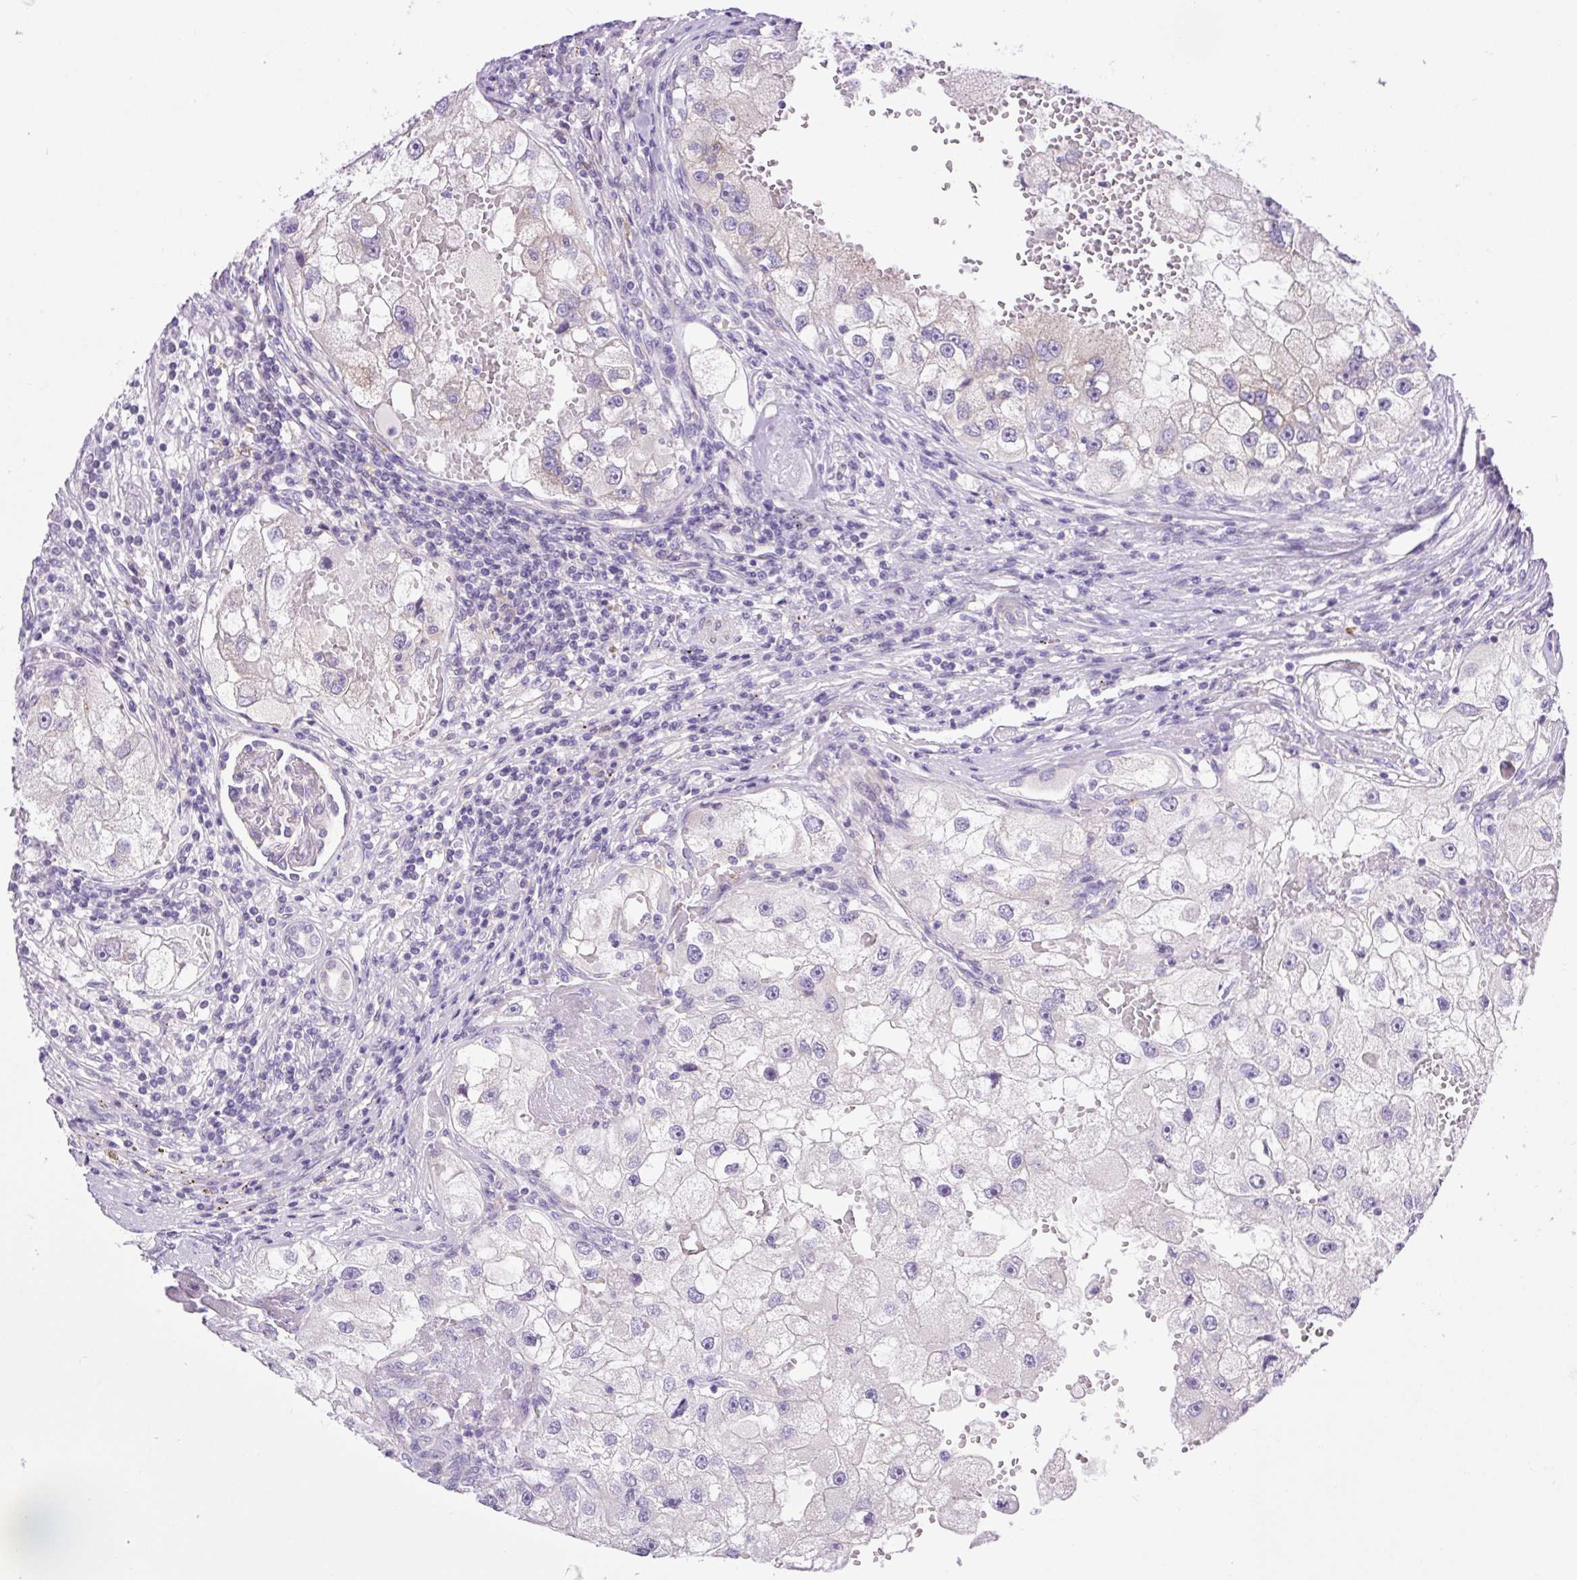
{"staining": {"intensity": "negative", "quantity": "none", "location": "none"}, "tissue": "renal cancer", "cell_type": "Tumor cells", "image_type": "cancer", "snomed": [{"axis": "morphology", "description": "Adenocarcinoma, NOS"}, {"axis": "topography", "description": "Kidney"}], "caption": "Renal cancer (adenocarcinoma) was stained to show a protein in brown. There is no significant staining in tumor cells. (DAB (3,3'-diaminobenzidine) IHC with hematoxylin counter stain).", "gene": "CAMK2B", "patient": {"sex": "male", "age": 63}}